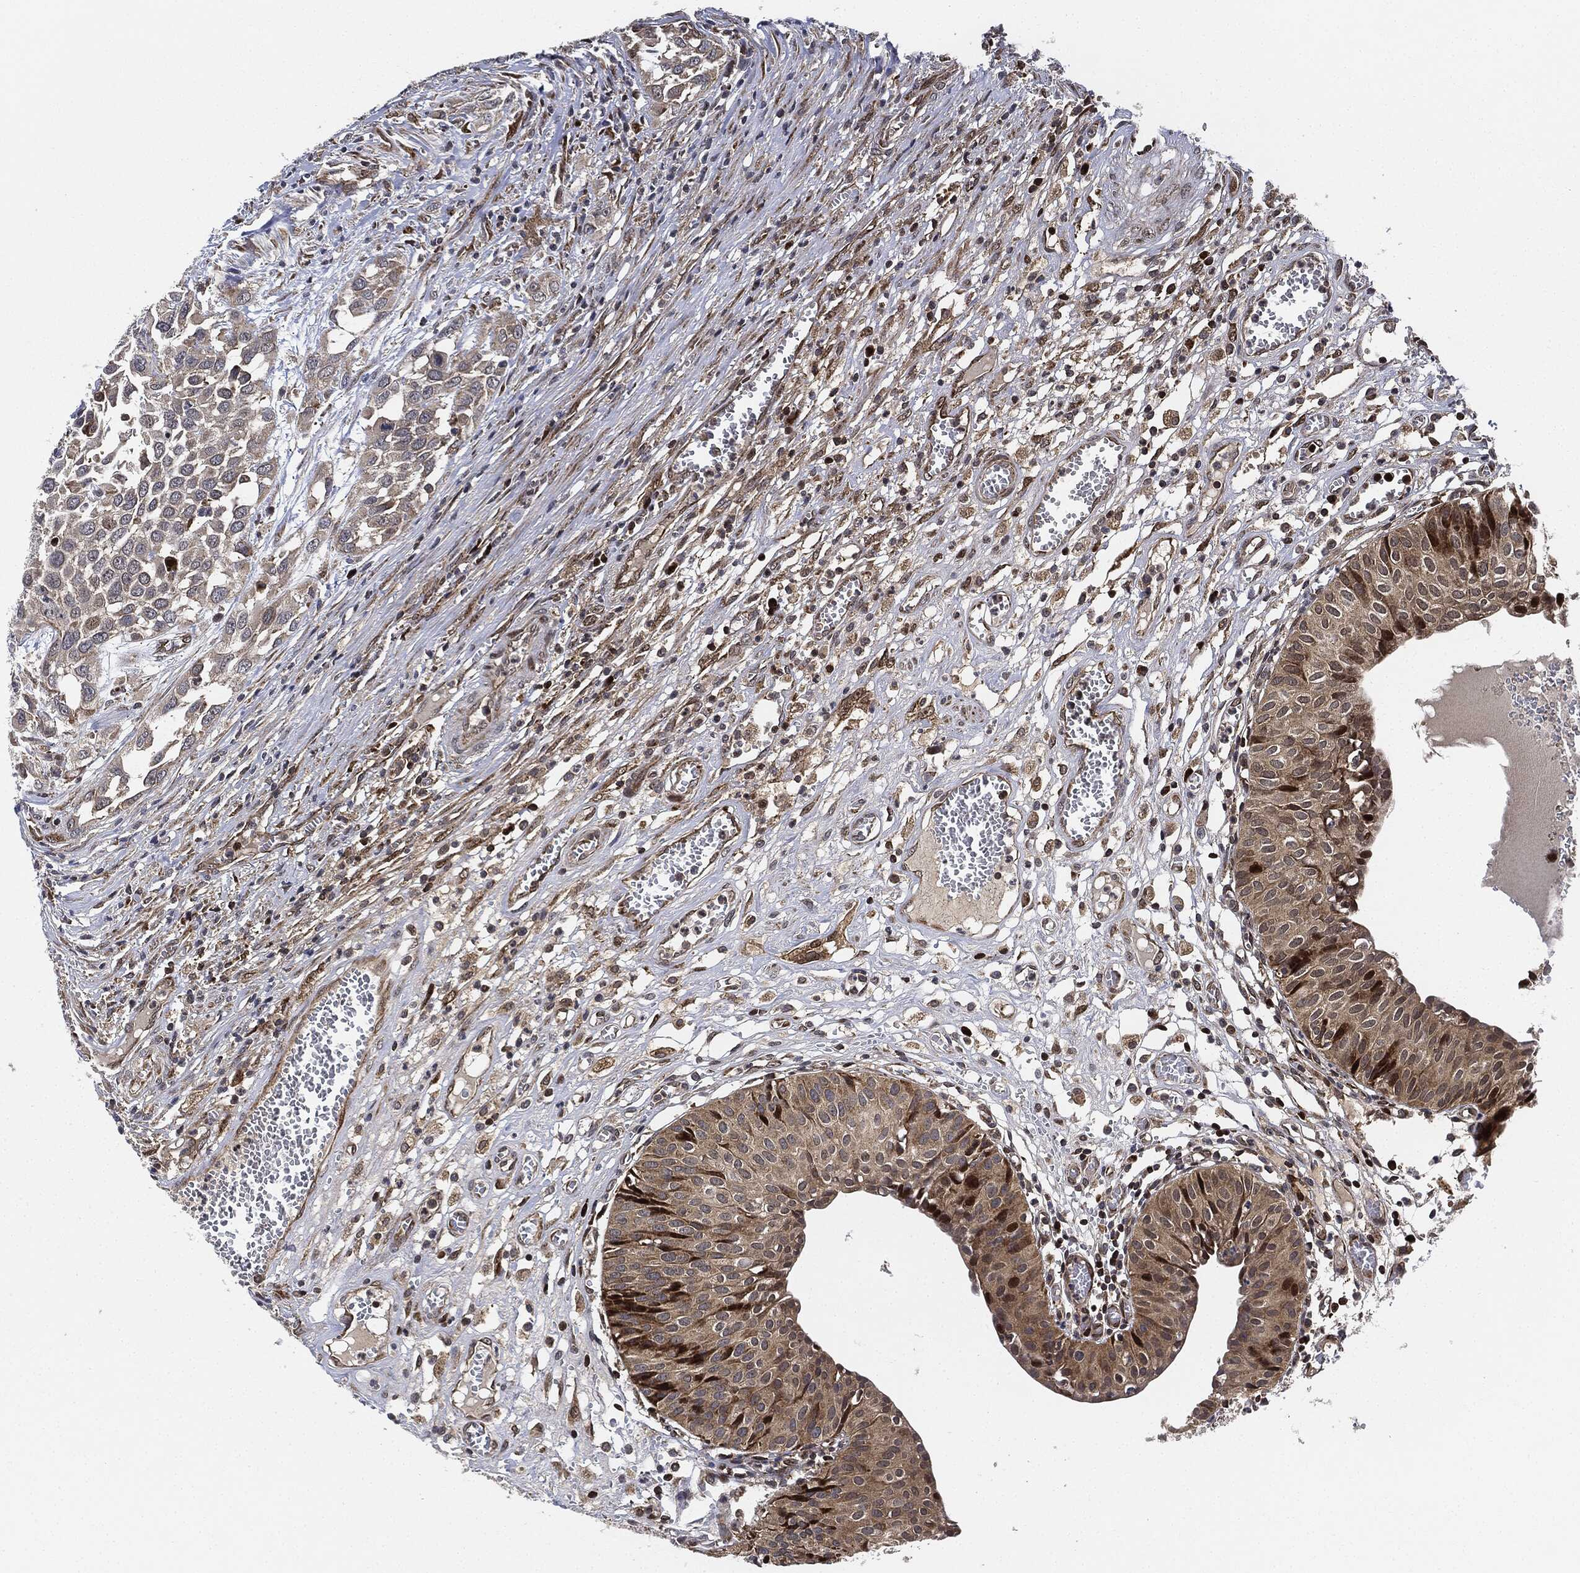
{"staining": {"intensity": "moderate", "quantity": "25%-75%", "location": "cytoplasmic/membranous"}, "tissue": "urinary bladder", "cell_type": "Urothelial cells", "image_type": "normal", "snomed": [{"axis": "morphology", "description": "Normal tissue, NOS"}, {"axis": "morphology", "description": "Urothelial carcinoma, NOS"}, {"axis": "morphology", "description": "Urothelial carcinoma, High grade"}, {"axis": "topography", "description": "Urinary bladder"}], "caption": "Immunohistochemistry (IHC) photomicrograph of normal urinary bladder: human urinary bladder stained using IHC displays medium levels of moderate protein expression localized specifically in the cytoplasmic/membranous of urothelial cells, appearing as a cytoplasmic/membranous brown color.", "gene": "RNASEL", "patient": {"sex": "male", "age": 57}}